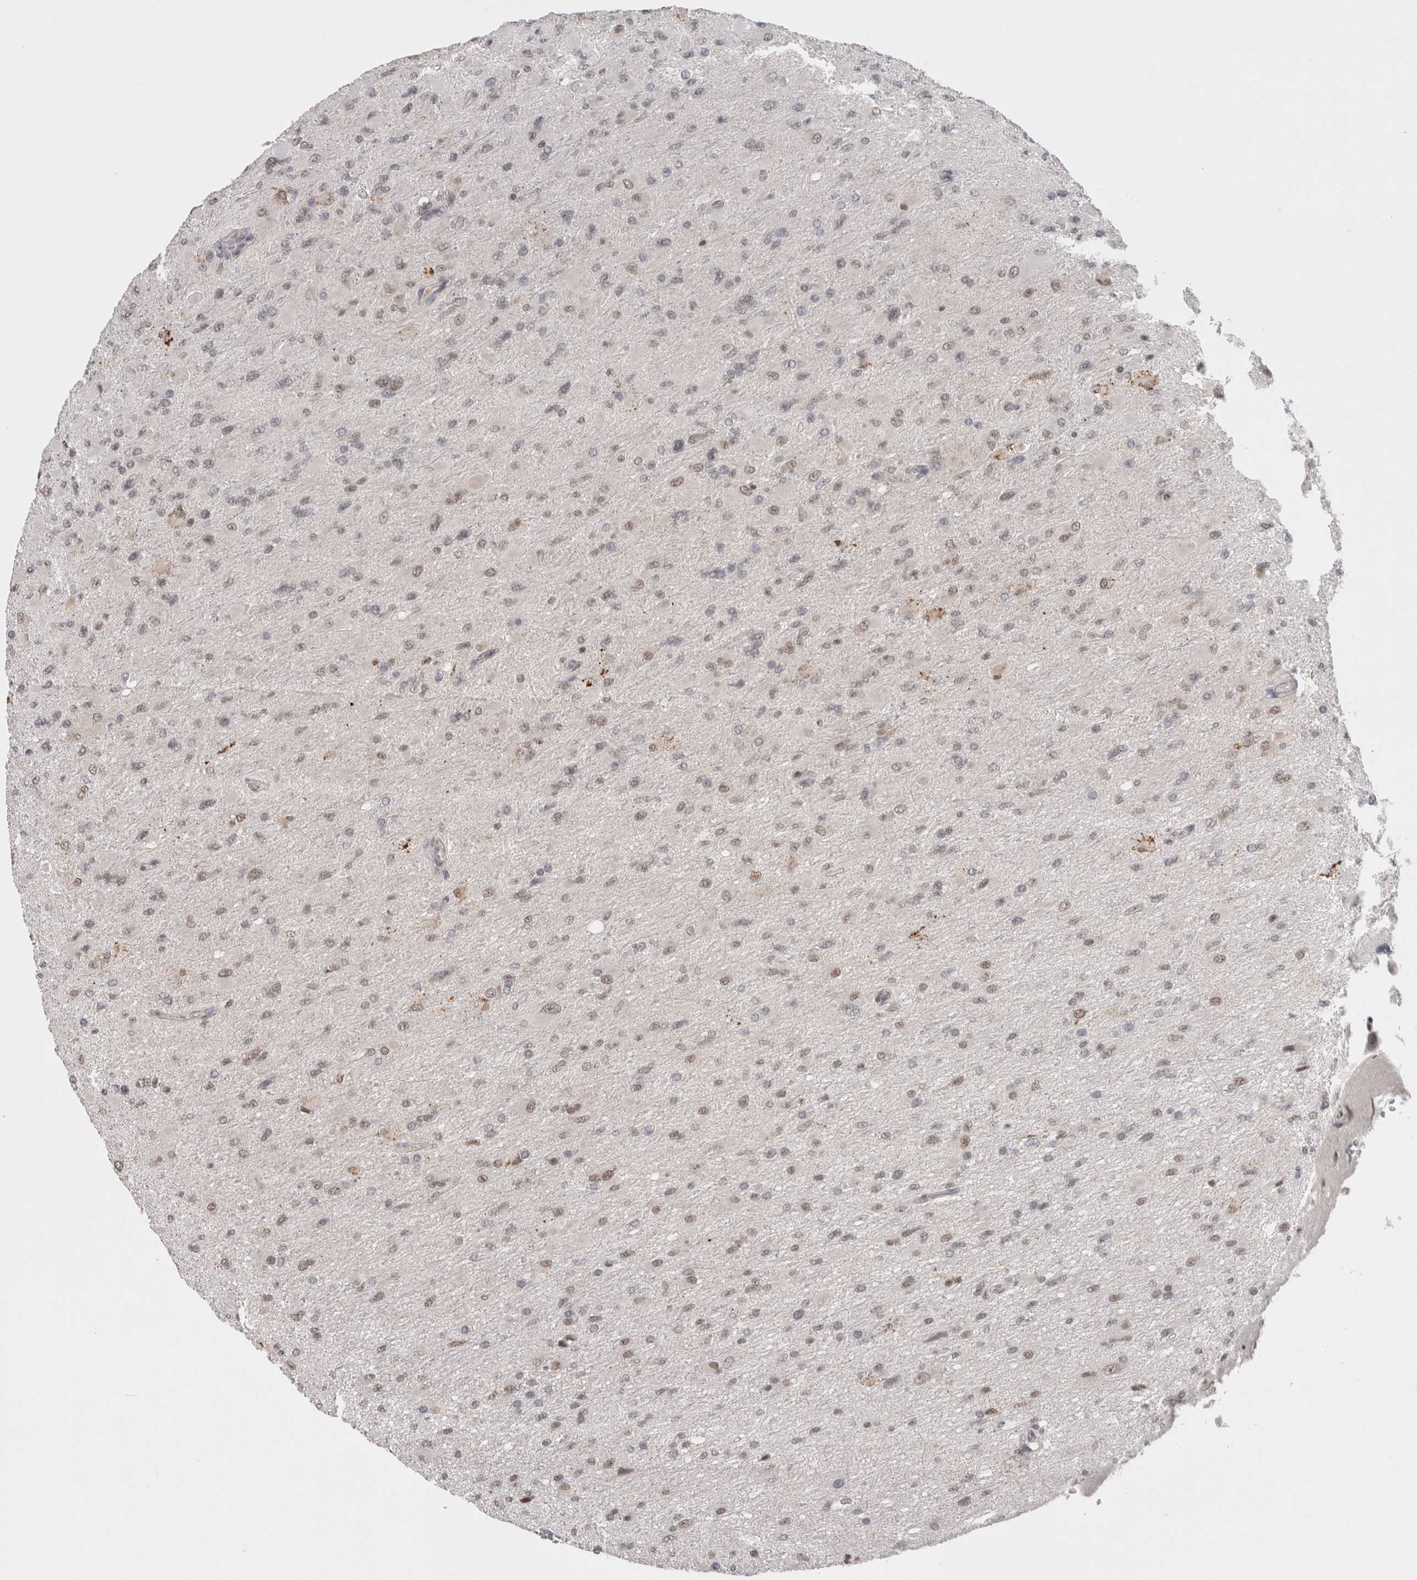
{"staining": {"intensity": "weak", "quantity": "25%-75%", "location": "nuclear"}, "tissue": "glioma", "cell_type": "Tumor cells", "image_type": "cancer", "snomed": [{"axis": "morphology", "description": "Glioma, malignant, High grade"}, {"axis": "topography", "description": "Cerebral cortex"}], "caption": "Tumor cells reveal low levels of weak nuclear expression in about 25%-75% of cells in glioma. The staining was performed using DAB (3,3'-diaminobenzidine) to visualize the protein expression in brown, while the nuclei were stained in blue with hematoxylin (Magnification: 20x).", "gene": "DAXX", "patient": {"sex": "female", "age": 36}}